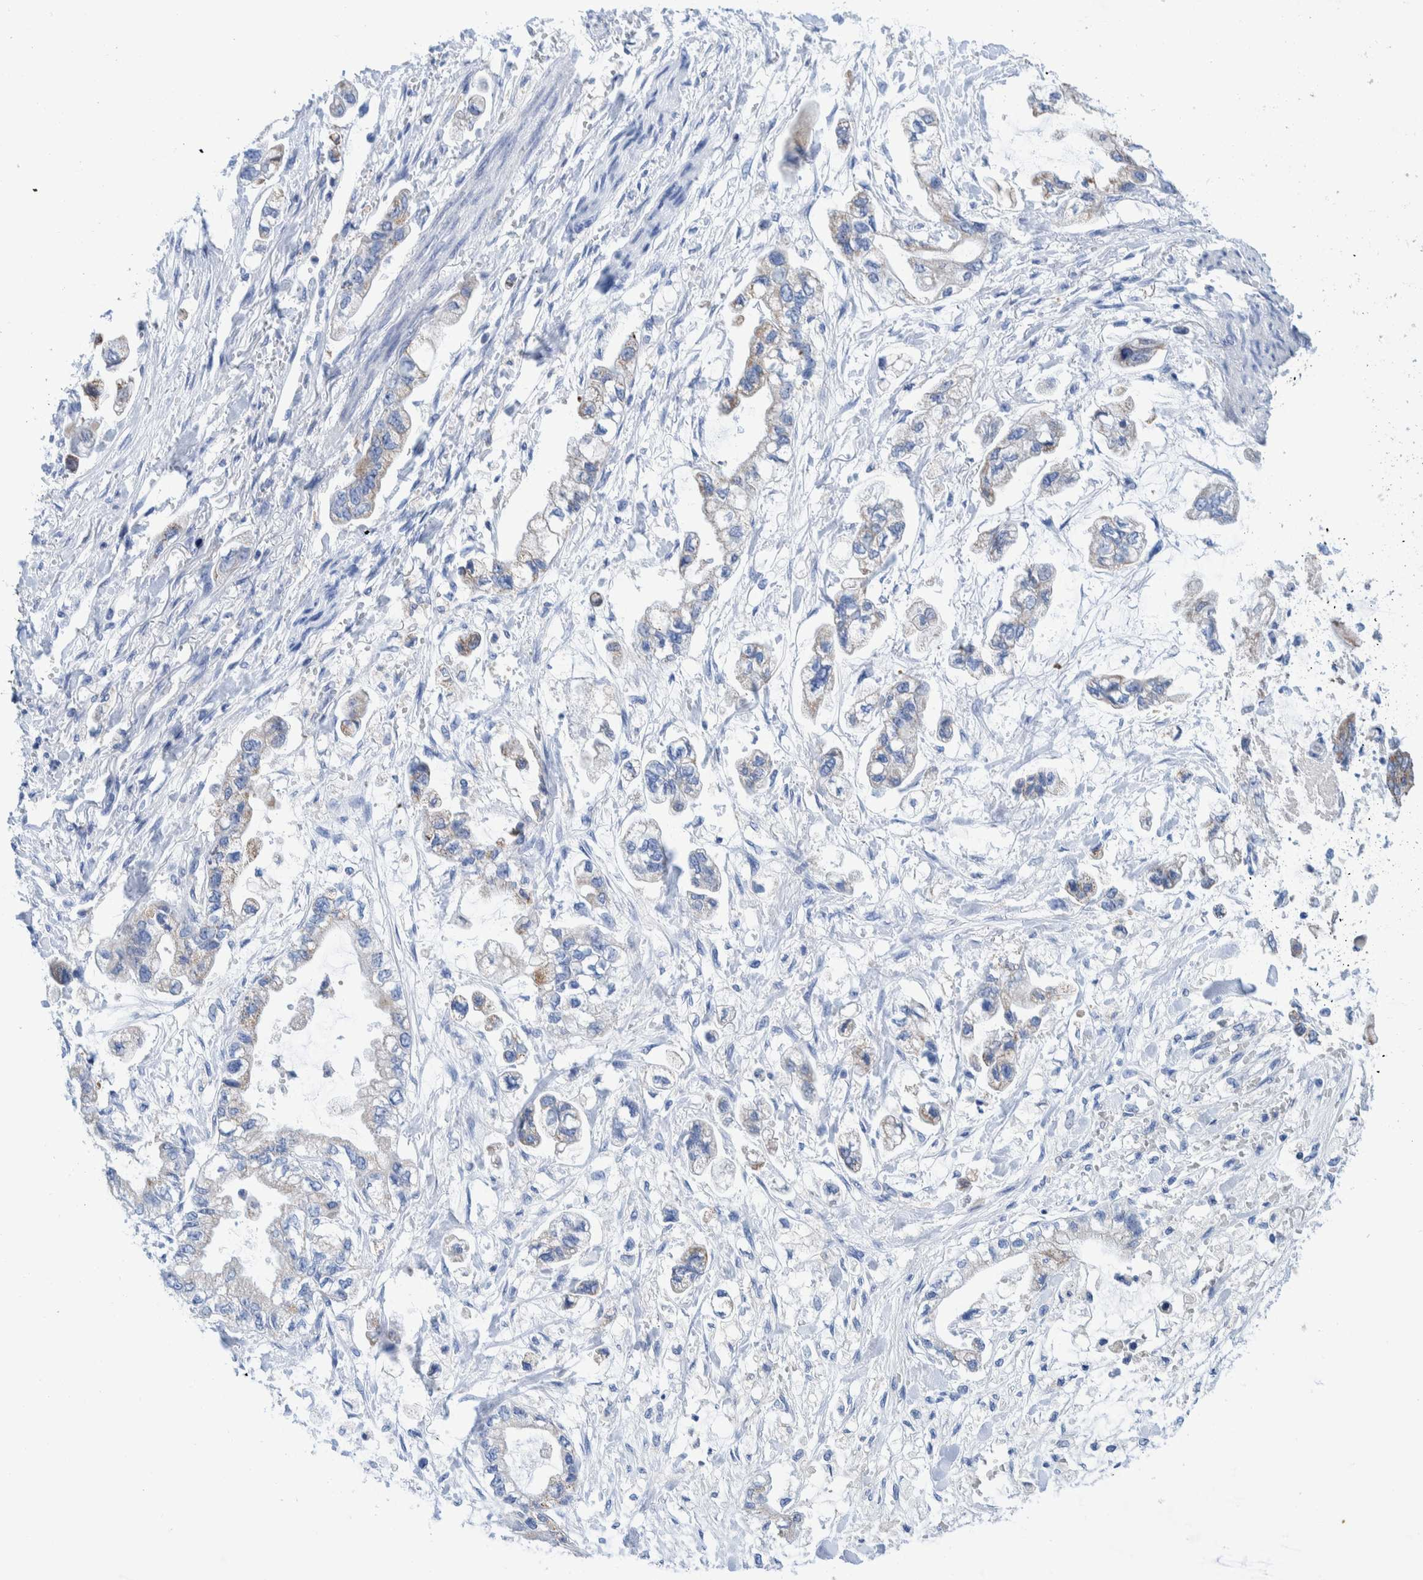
{"staining": {"intensity": "weak", "quantity": "<25%", "location": "cytoplasmic/membranous"}, "tissue": "stomach cancer", "cell_type": "Tumor cells", "image_type": "cancer", "snomed": [{"axis": "morphology", "description": "Normal tissue, NOS"}, {"axis": "morphology", "description": "Adenocarcinoma, NOS"}, {"axis": "topography", "description": "Stomach"}], "caption": "High power microscopy image of an immunohistochemistry (IHC) photomicrograph of stomach cancer (adenocarcinoma), revealing no significant positivity in tumor cells.", "gene": "KRT14", "patient": {"sex": "male", "age": 62}}